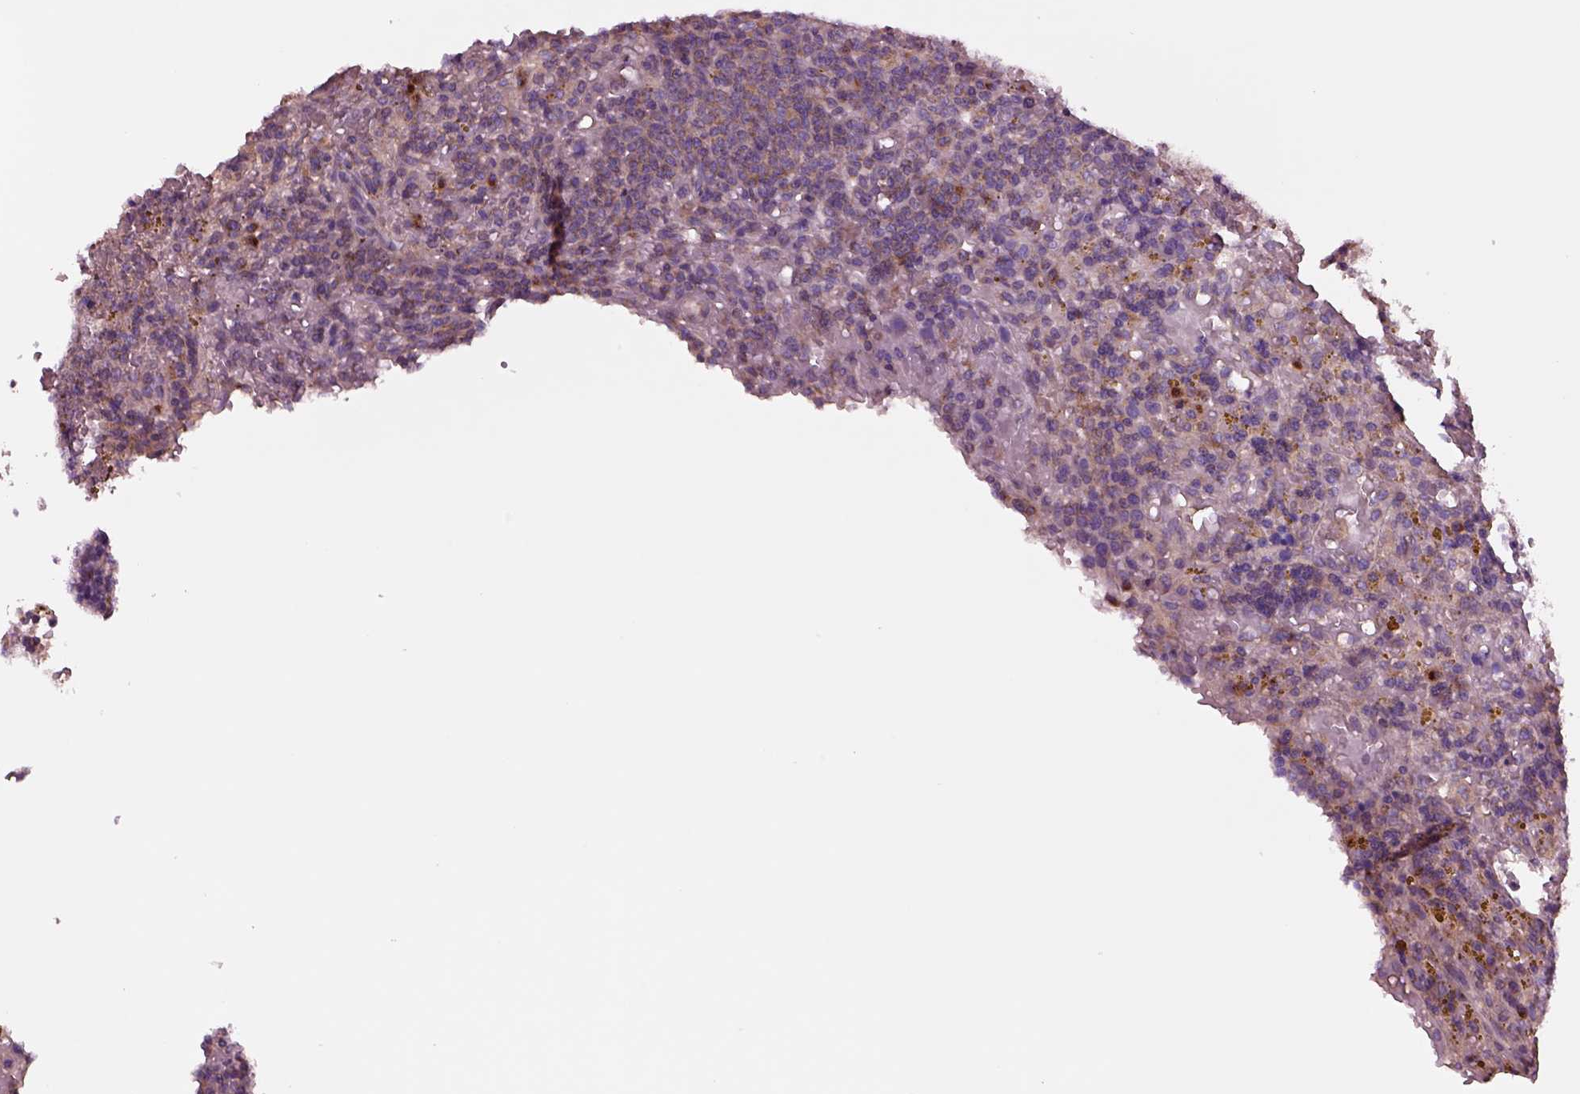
{"staining": {"intensity": "moderate", "quantity": ">75%", "location": "cytoplasmic/membranous"}, "tissue": "lymphoma", "cell_type": "Tumor cells", "image_type": "cancer", "snomed": [{"axis": "morphology", "description": "Malignant lymphoma, non-Hodgkin's type, Low grade"}, {"axis": "topography", "description": "Spleen"}], "caption": "Tumor cells reveal moderate cytoplasmic/membranous expression in about >75% of cells in lymphoma.", "gene": "SEC23A", "patient": {"sex": "female", "age": 65}}